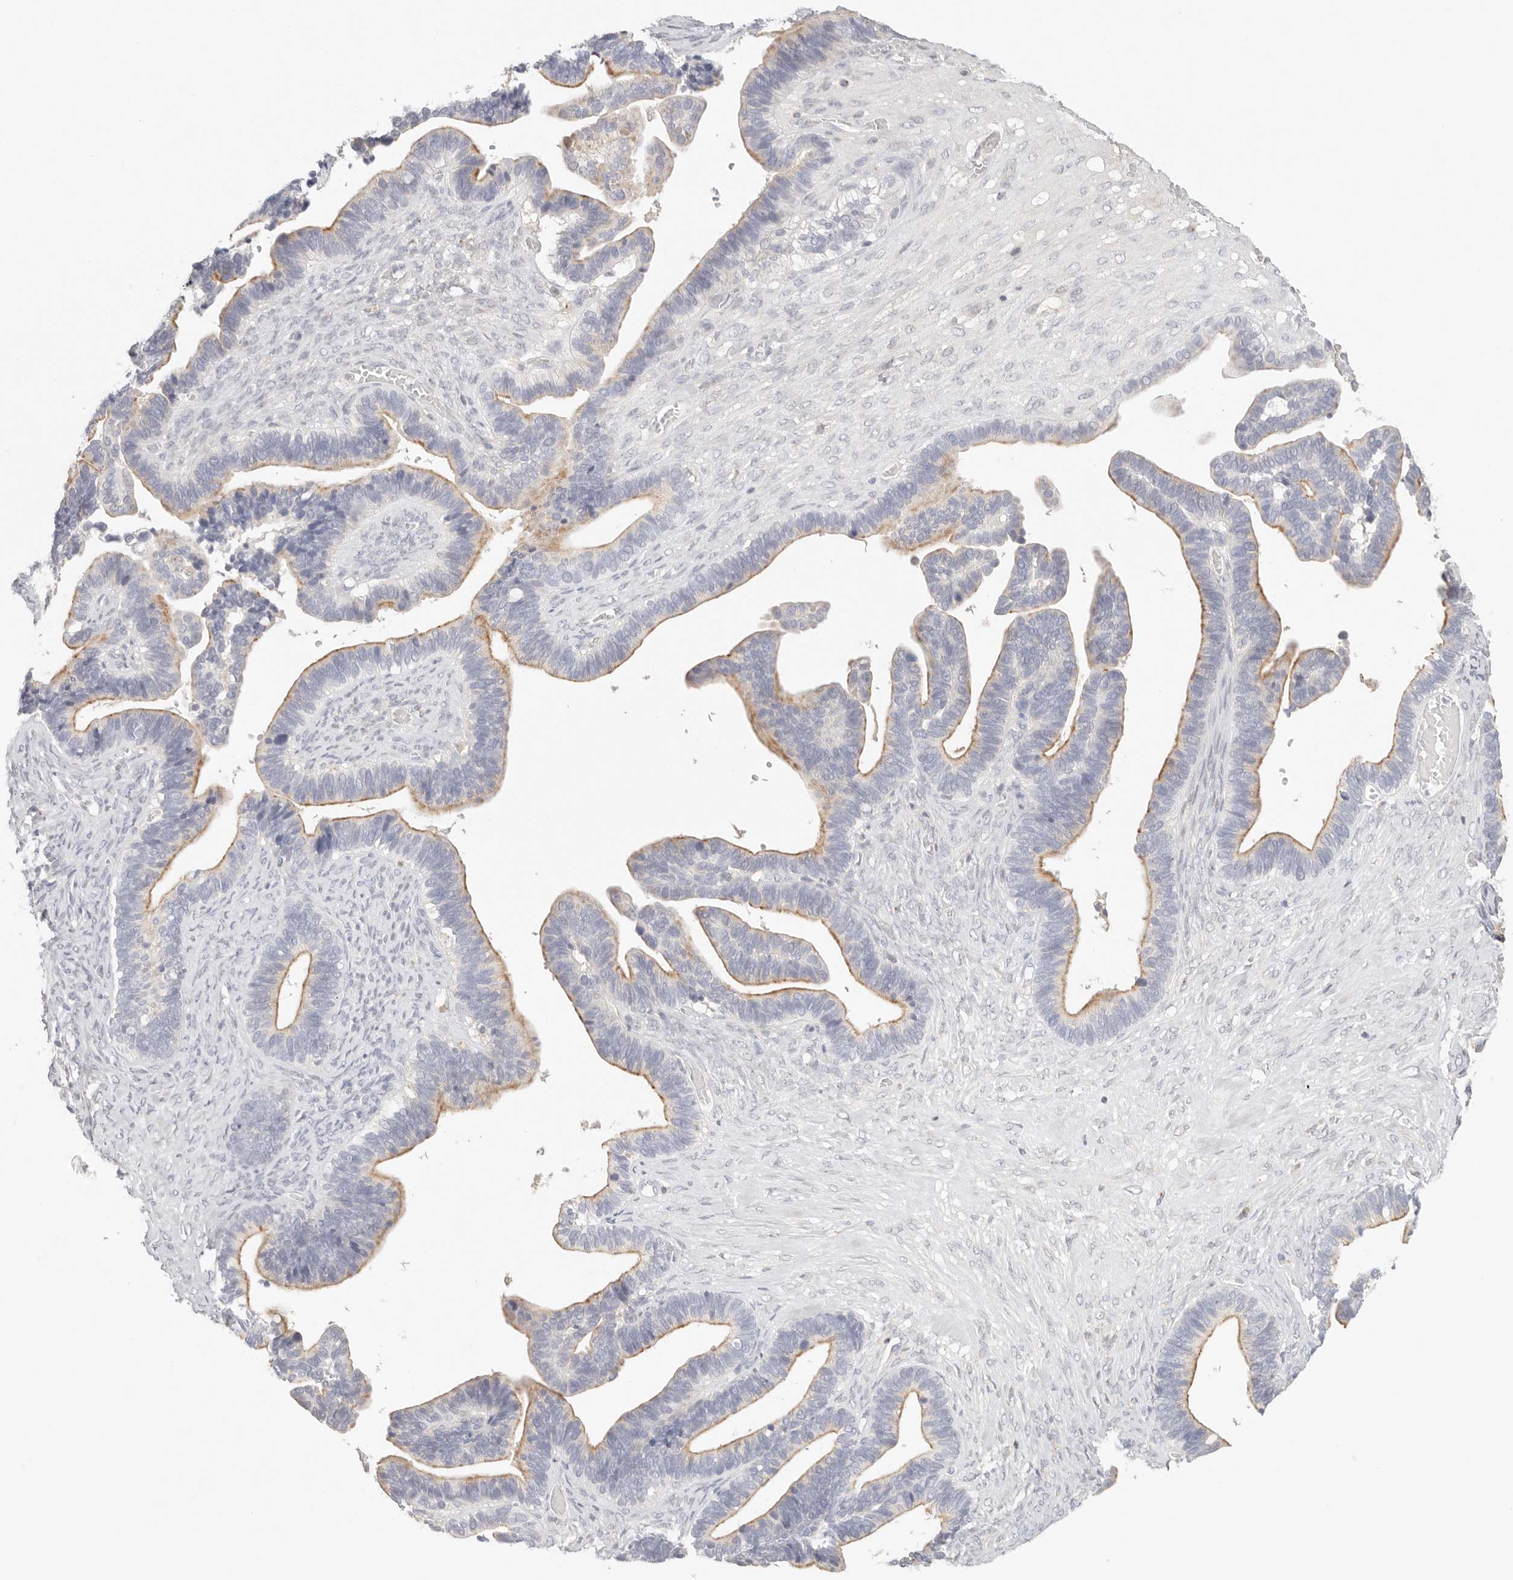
{"staining": {"intensity": "weak", "quantity": "25%-75%", "location": "cytoplasmic/membranous"}, "tissue": "ovarian cancer", "cell_type": "Tumor cells", "image_type": "cancer", "snomed": [{"axis": "morphology", "description": "Cystadenocarcinoma, serous, NOS"}, {"axis": "topography", "description": "Ovary"}], "caption": "A high-resolution micrograph shows IHC staining of ovarian cancer, which displays weak cytoplasmic/membranous positivity in about 25%-75% of tumor cells.", "gene": "CEP120", "patient": {"sex": "female", "age": 56}}